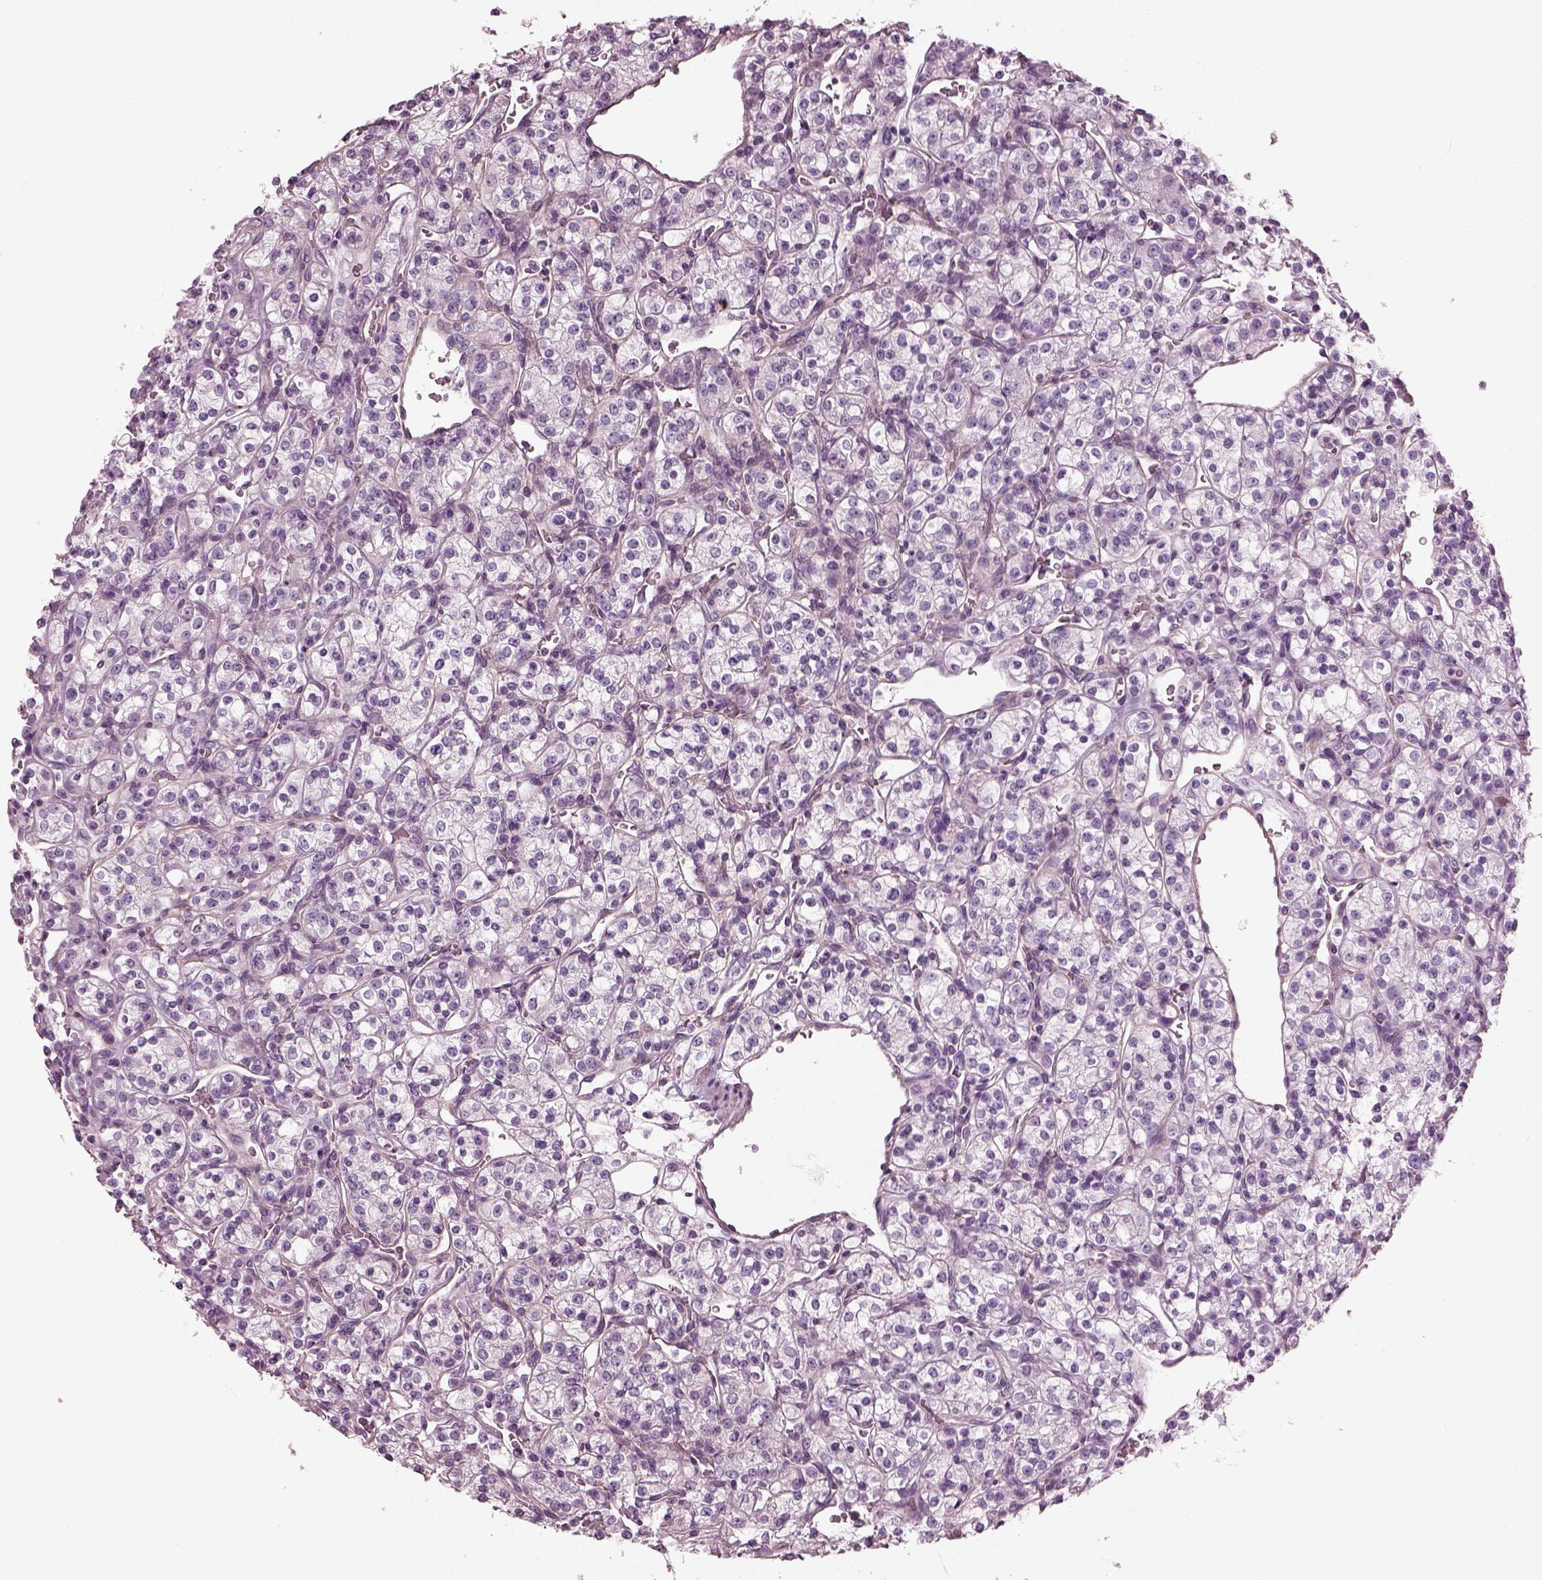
{"staining": {"intensity": "negative", "quantity": "none", "location": "none"}, "tissue": "renal cancer", "cell_type": "Tumor cells", "image_type": "cancer", "snomed": [{"axis": "morphology", "description": "Adenocarcinoma, NOS"}, {"axis": "topography", "description": "Kidney"}], "caption": "A histopathology image of human renal cancer (adenocarcinoma) is negative for staining in tumor cells. (Brightfield microscopy of DAB (3,3'-diaminobenzidine) immunohistochemistry at high magnification).", "gene": "BFSP1", "patient": {"sex": "male", "age": 77}}